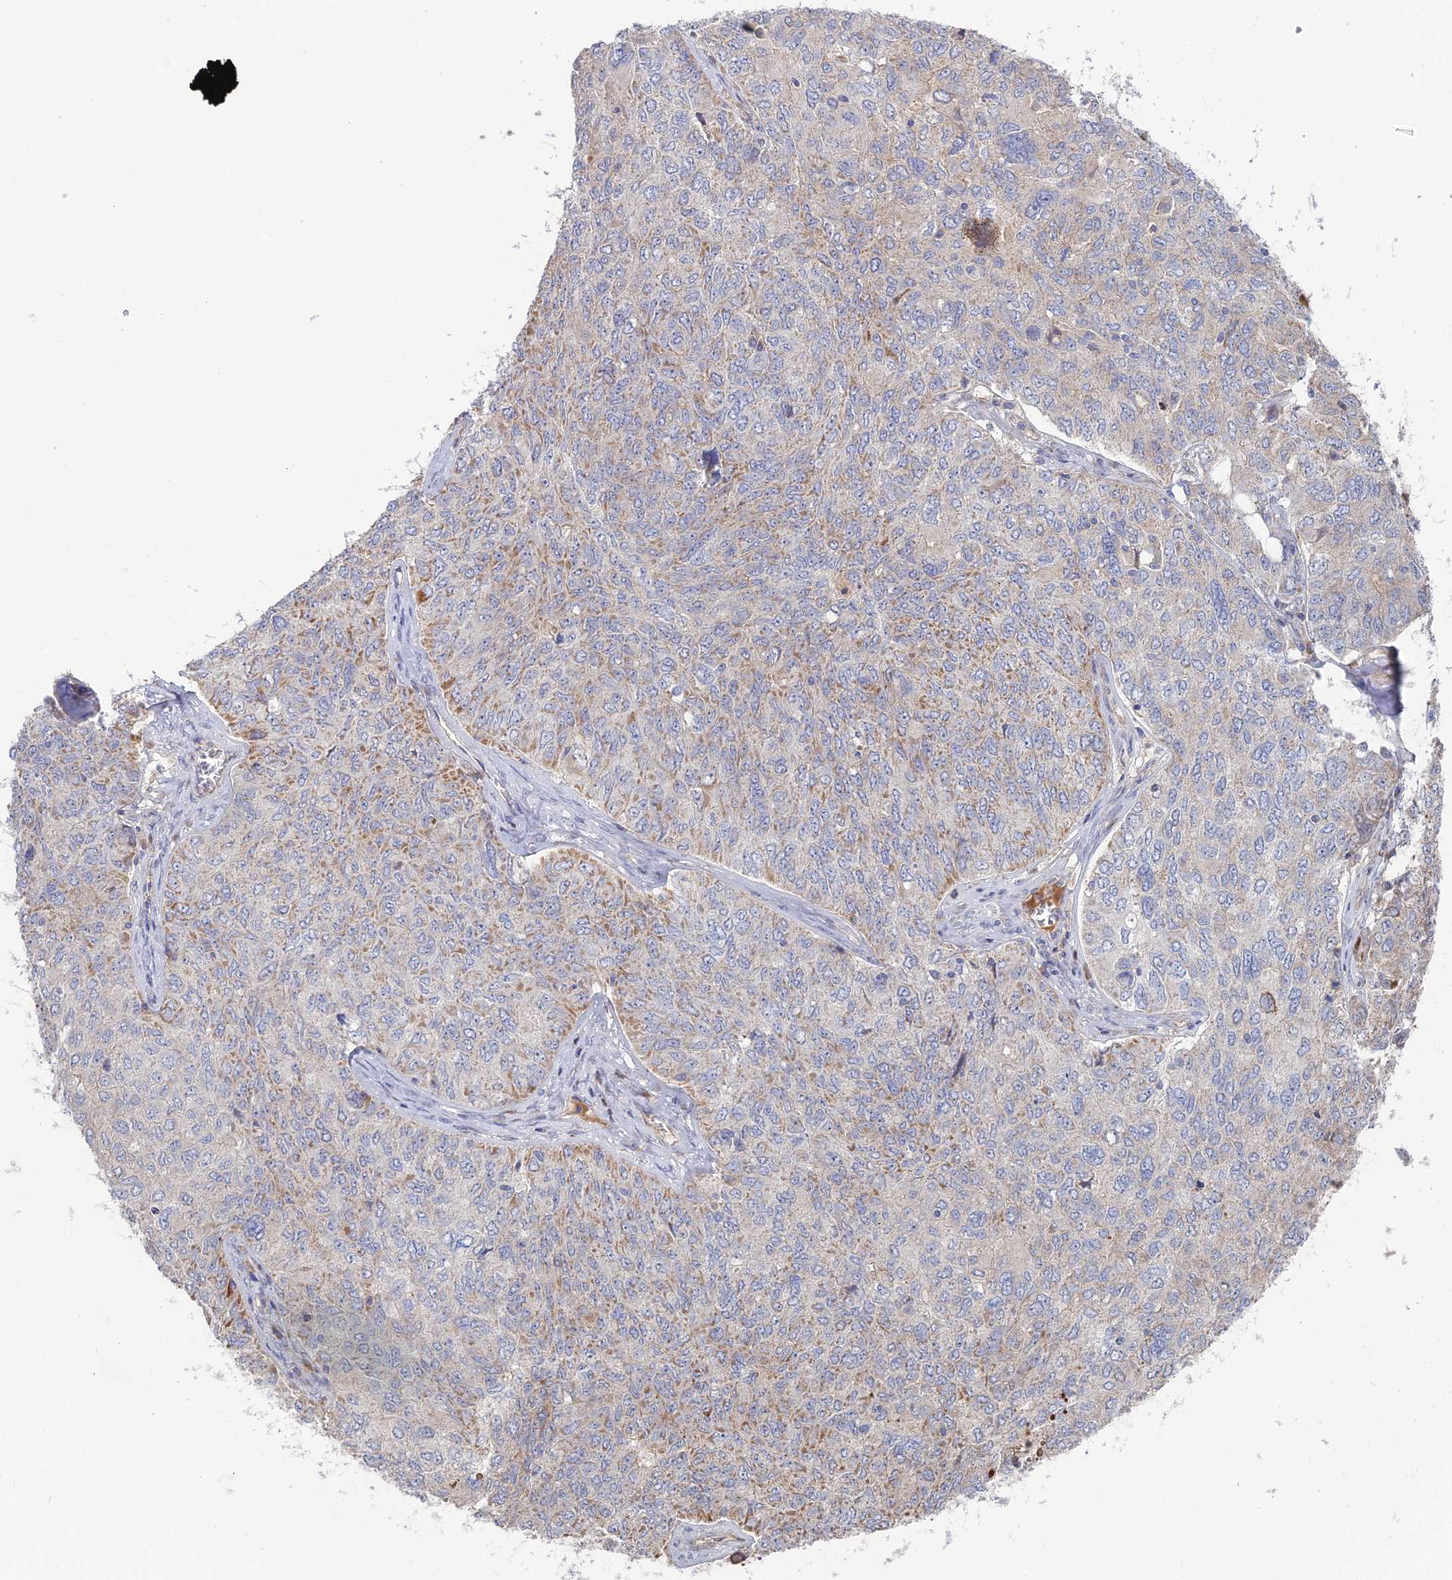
{"staining": {"intensity": "moderate", "quantity": "<25%", "location": "cytoplasmic/membranous"}, "tissue": "ovarian cancer", "cell_type": "Tumor cells", "image_type": "cancer", "snomed": [{"axis": "morphology", "description": "Carcinoma, endometroid"}, {"axis": "topography", "description": "Ovary"}], "caption": "Ovarian cancer tissue reveals moderate cytoplasmic/membranous expression in approximately <25% of tumor cells (DAB = brown stain, brightfield microscopy at high magnification).", "gene": "ARL16", "patient": {"sex": "female", "age": 62}}